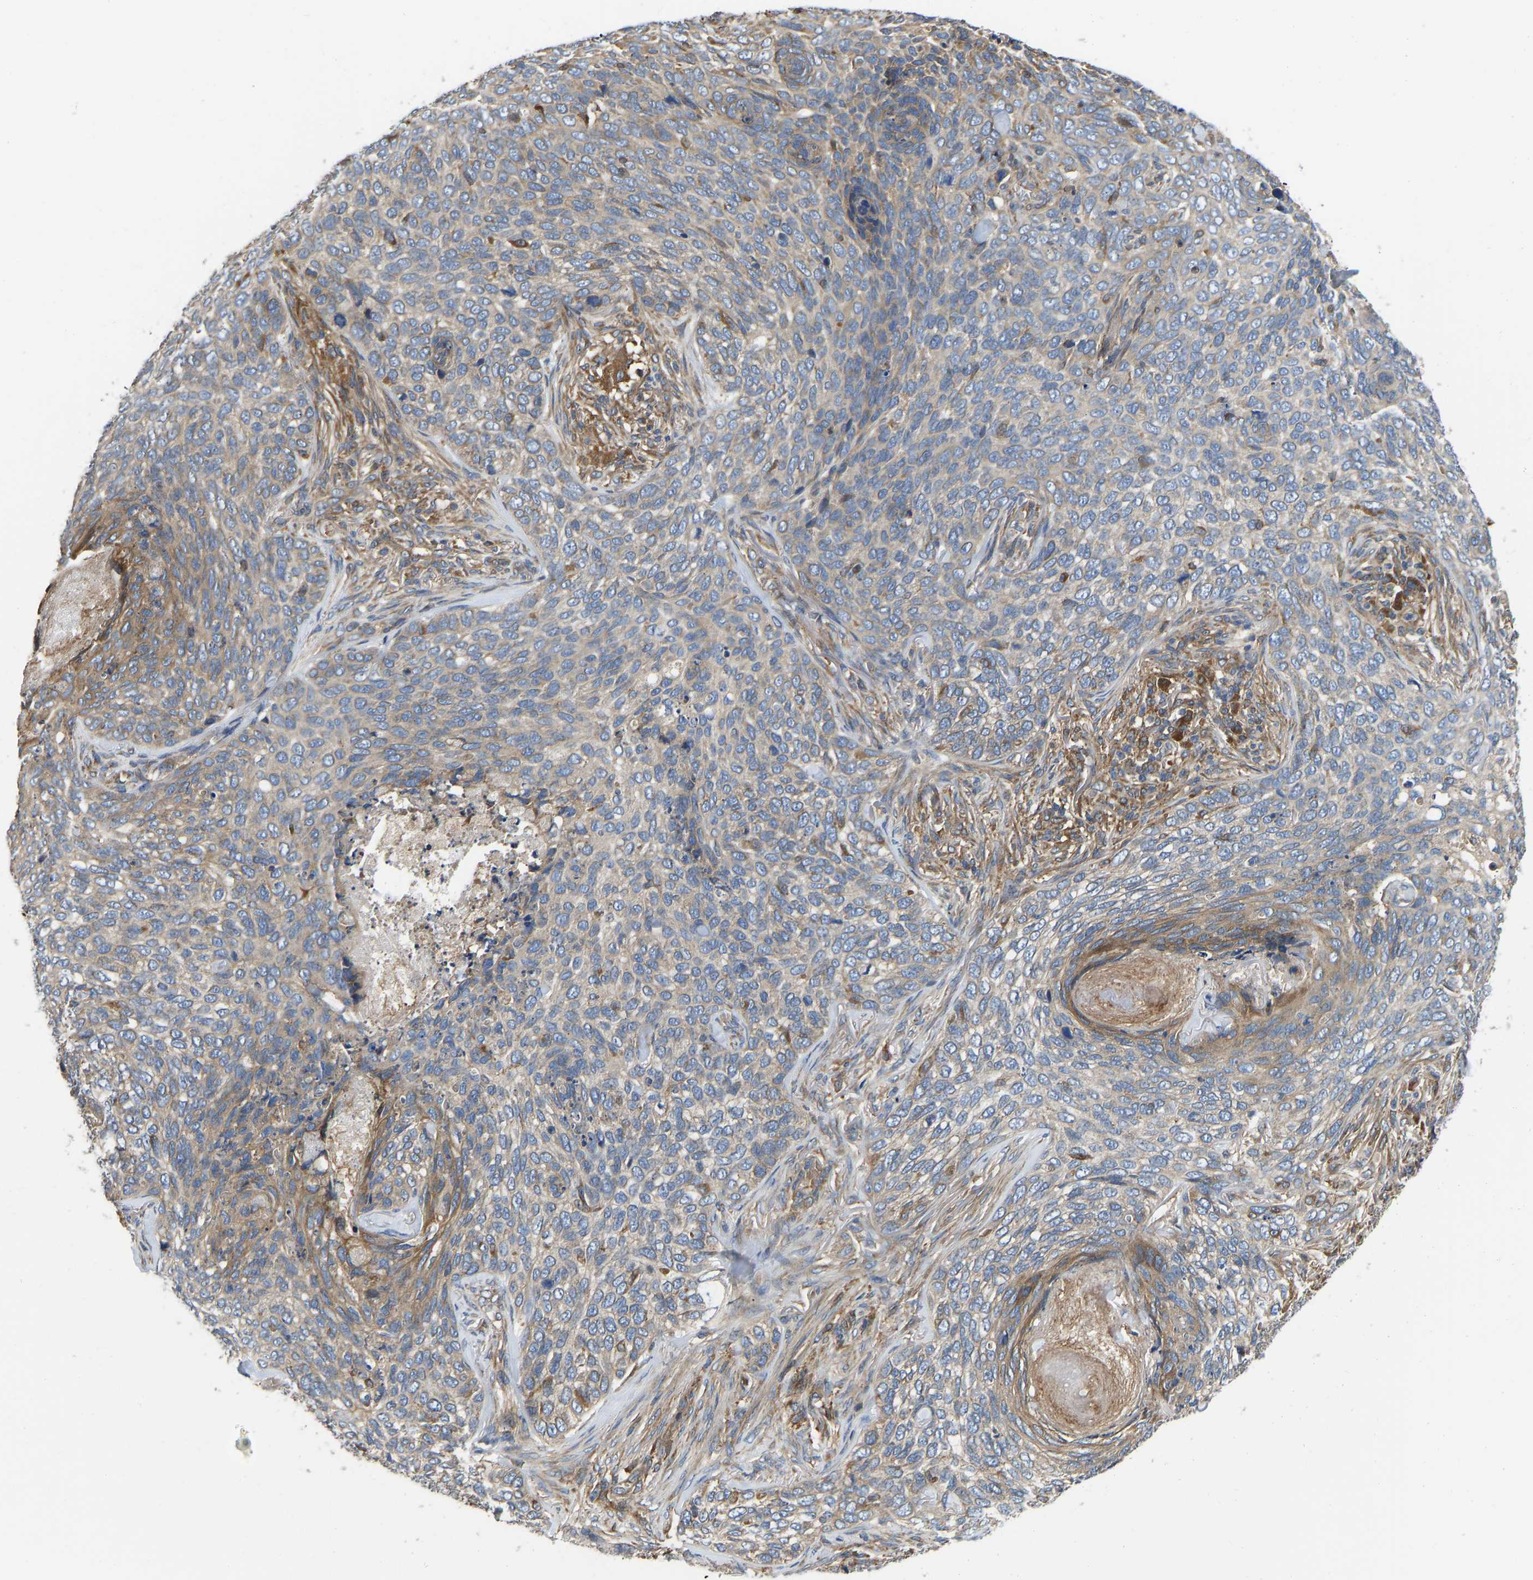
{"staining": {"intensity": "weak", "quantity": "25%-75%", "location": "cytoplasmic/membranous"}, "tissue": "skin cancer", "cell_type": "Tumor cells", "image_type": "cancer", "snomed": [{"axis": "morphology", "description": "Basal cell carcinoma"}, {"axis": "topography", "description": "Skin"}], "caption": "Basal cell carcinoma (skin) stained for a protein (brown) exhibits weak cytoplasmic/membranous positive staining in approximately 25%-75% of tumor cells.", "gene": "FLNB", "patient": {"sex": "female", "age": 64}}